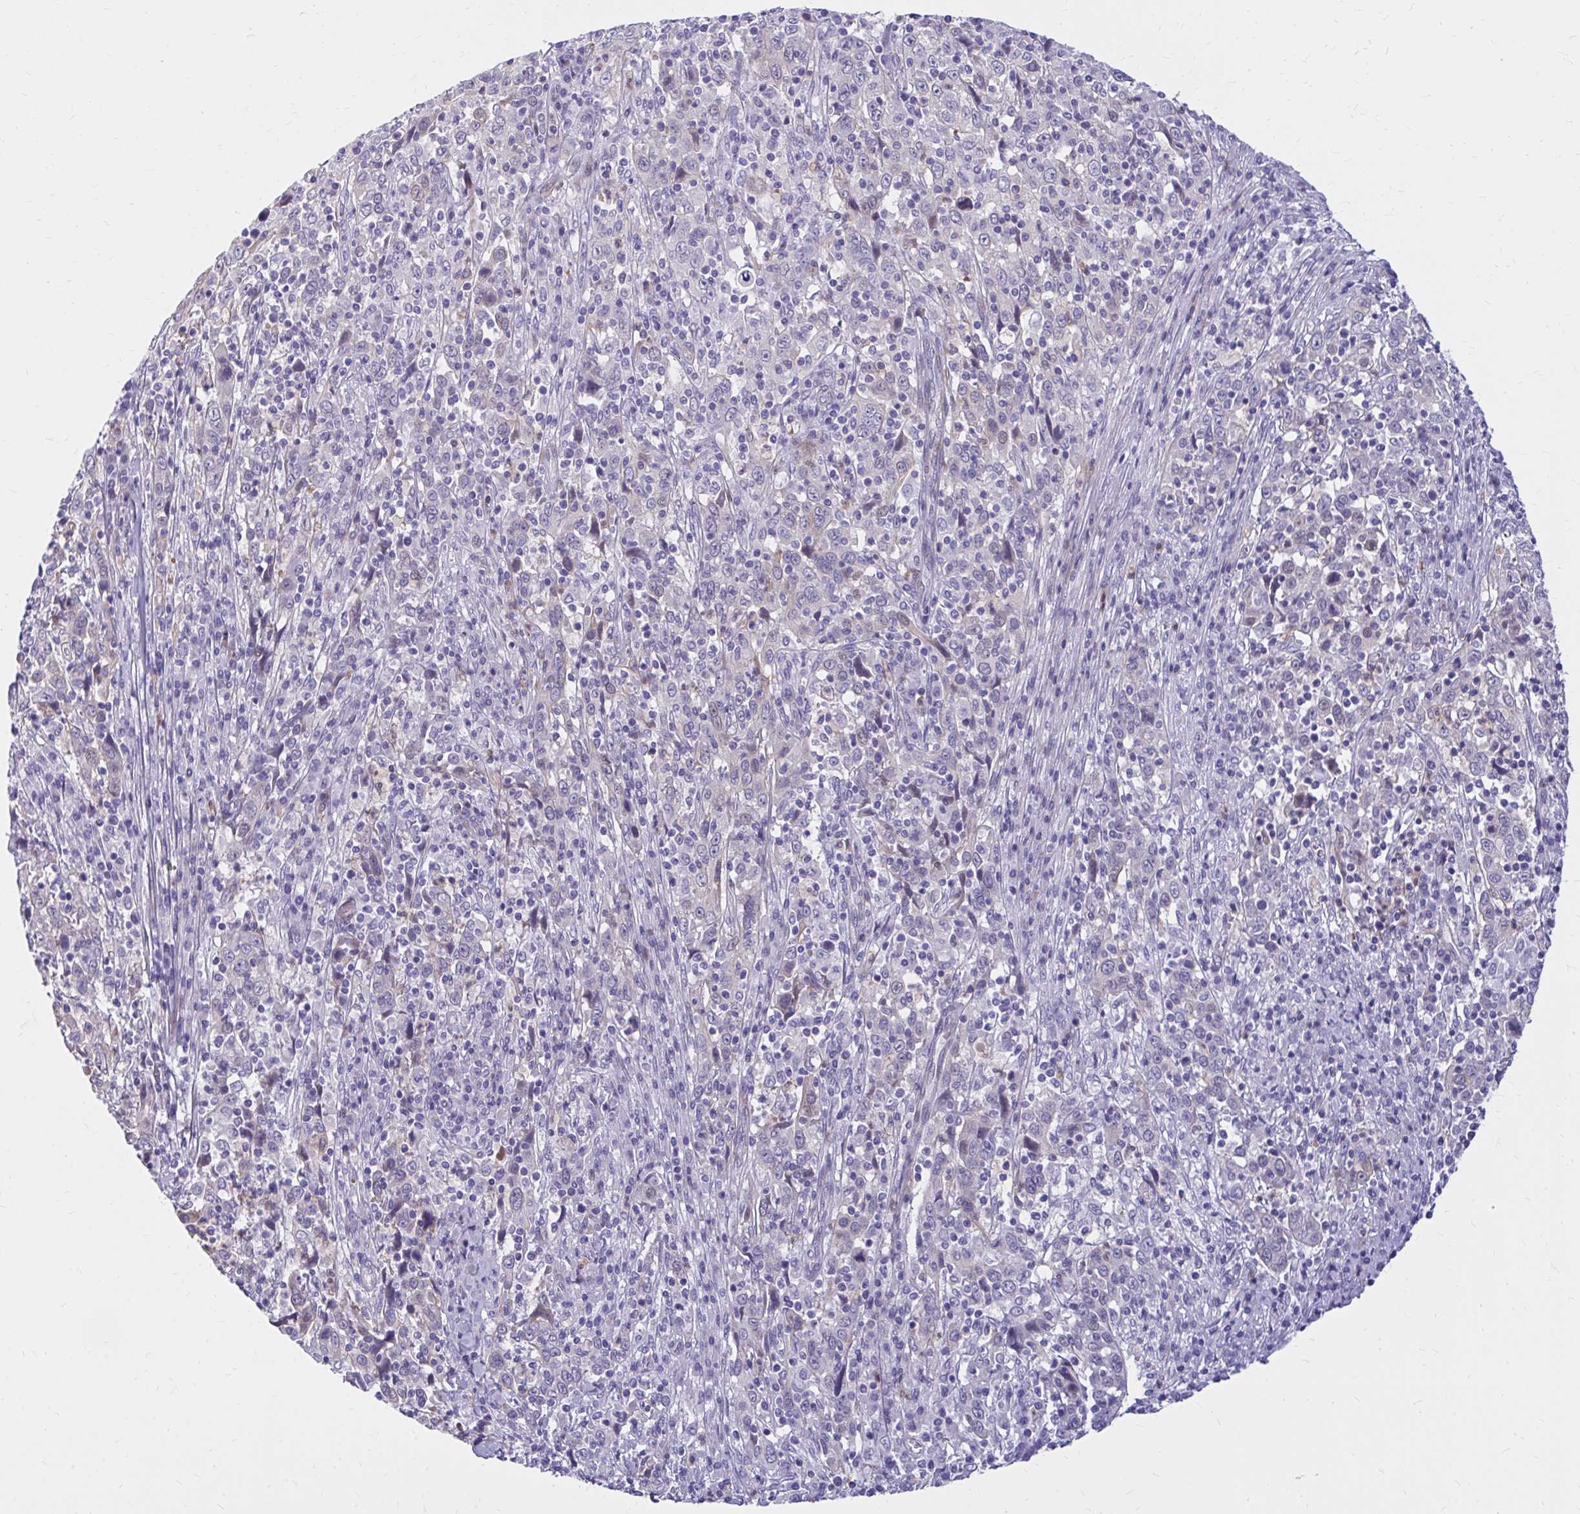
{"staining": {"intensity": "negative", "quantity": "none", "location": "none"}, "tissue": "cervical cancer", "cell_type": "Tumor cells", "image_type": "cancer", "snomed": [{"axis": "morphology", "description": "Squamous cell carcinoma, NOS"}, {"axis": "topography", "description": "Cervix"}], "caption": "A high-resolution histopathology image shows immunohistochemistry staining of squamous cell carcinoma (cervical), which demonstrates no significant positivity in tumor cells. (Brightfield microscopy of DAB immunohistochemistry at high magnification).", "gene": "ADAMTSL1", "patient": {"sex": "female", "age": 46}}